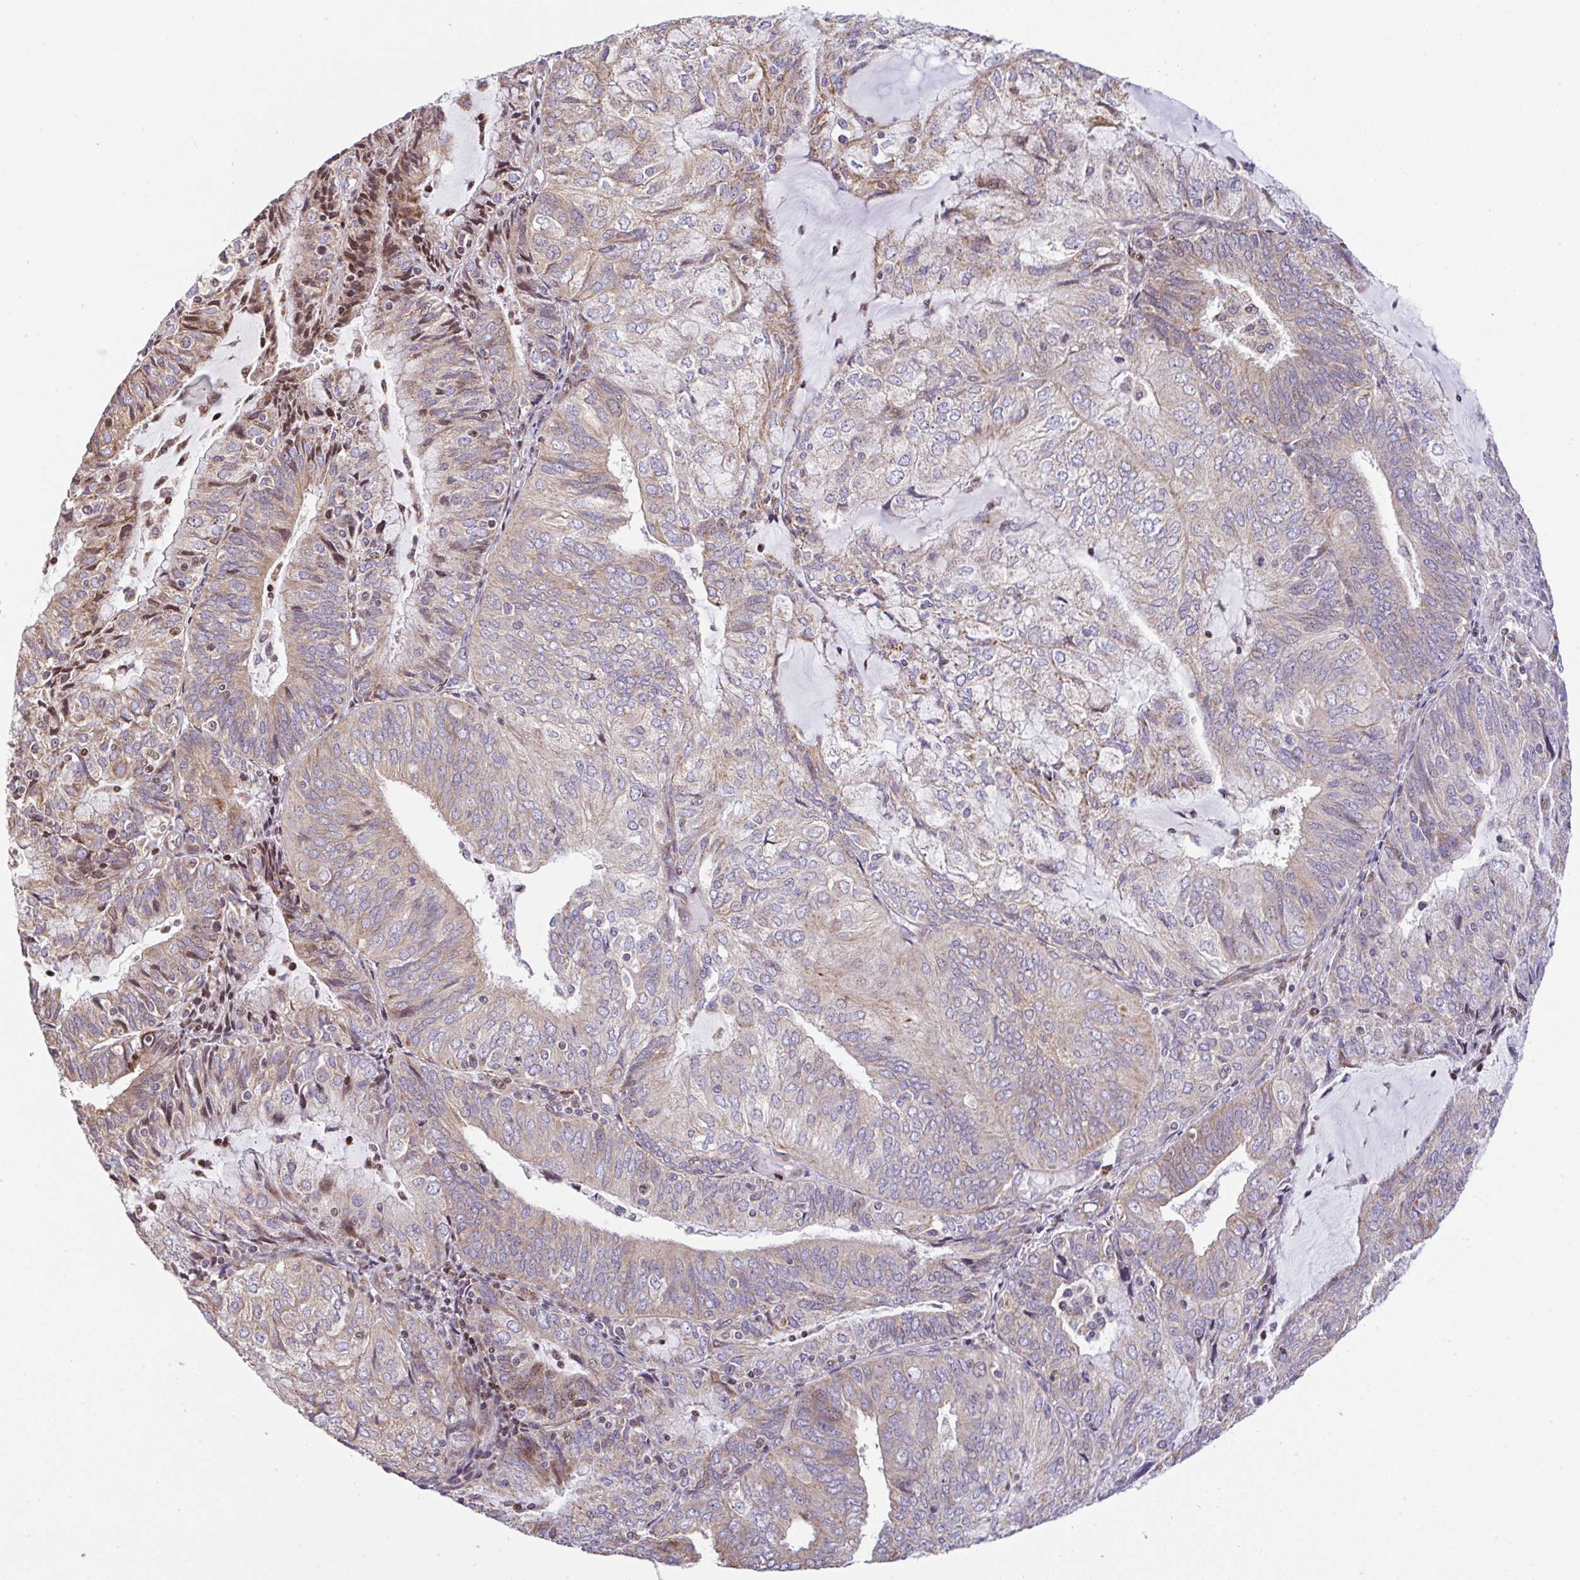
{"staining": {"intensity": "weak", "quantity": "25%-75%", "location": "cytoplasmic/membranous"}, "tissue": "endometrial cancer", "cell_type": "Tumor cells", "image_type": "cancer", "snomed": [{"axis": "morphology", "description": "Adenocarcinoma, NOS"}, {"axis": "topography", "description": "Endometrium"}], "caption": "Endometrial adenocarcinoma stained with DAB (3,3'-diaminobenzidine) immunohistochemistry shows low levels of weak cytoplasmic/membranous positivity in approximately 25%-75% of tumor cells.", "gene": "FIGNL1", "patient": {"sex": "female", "age": 81}}